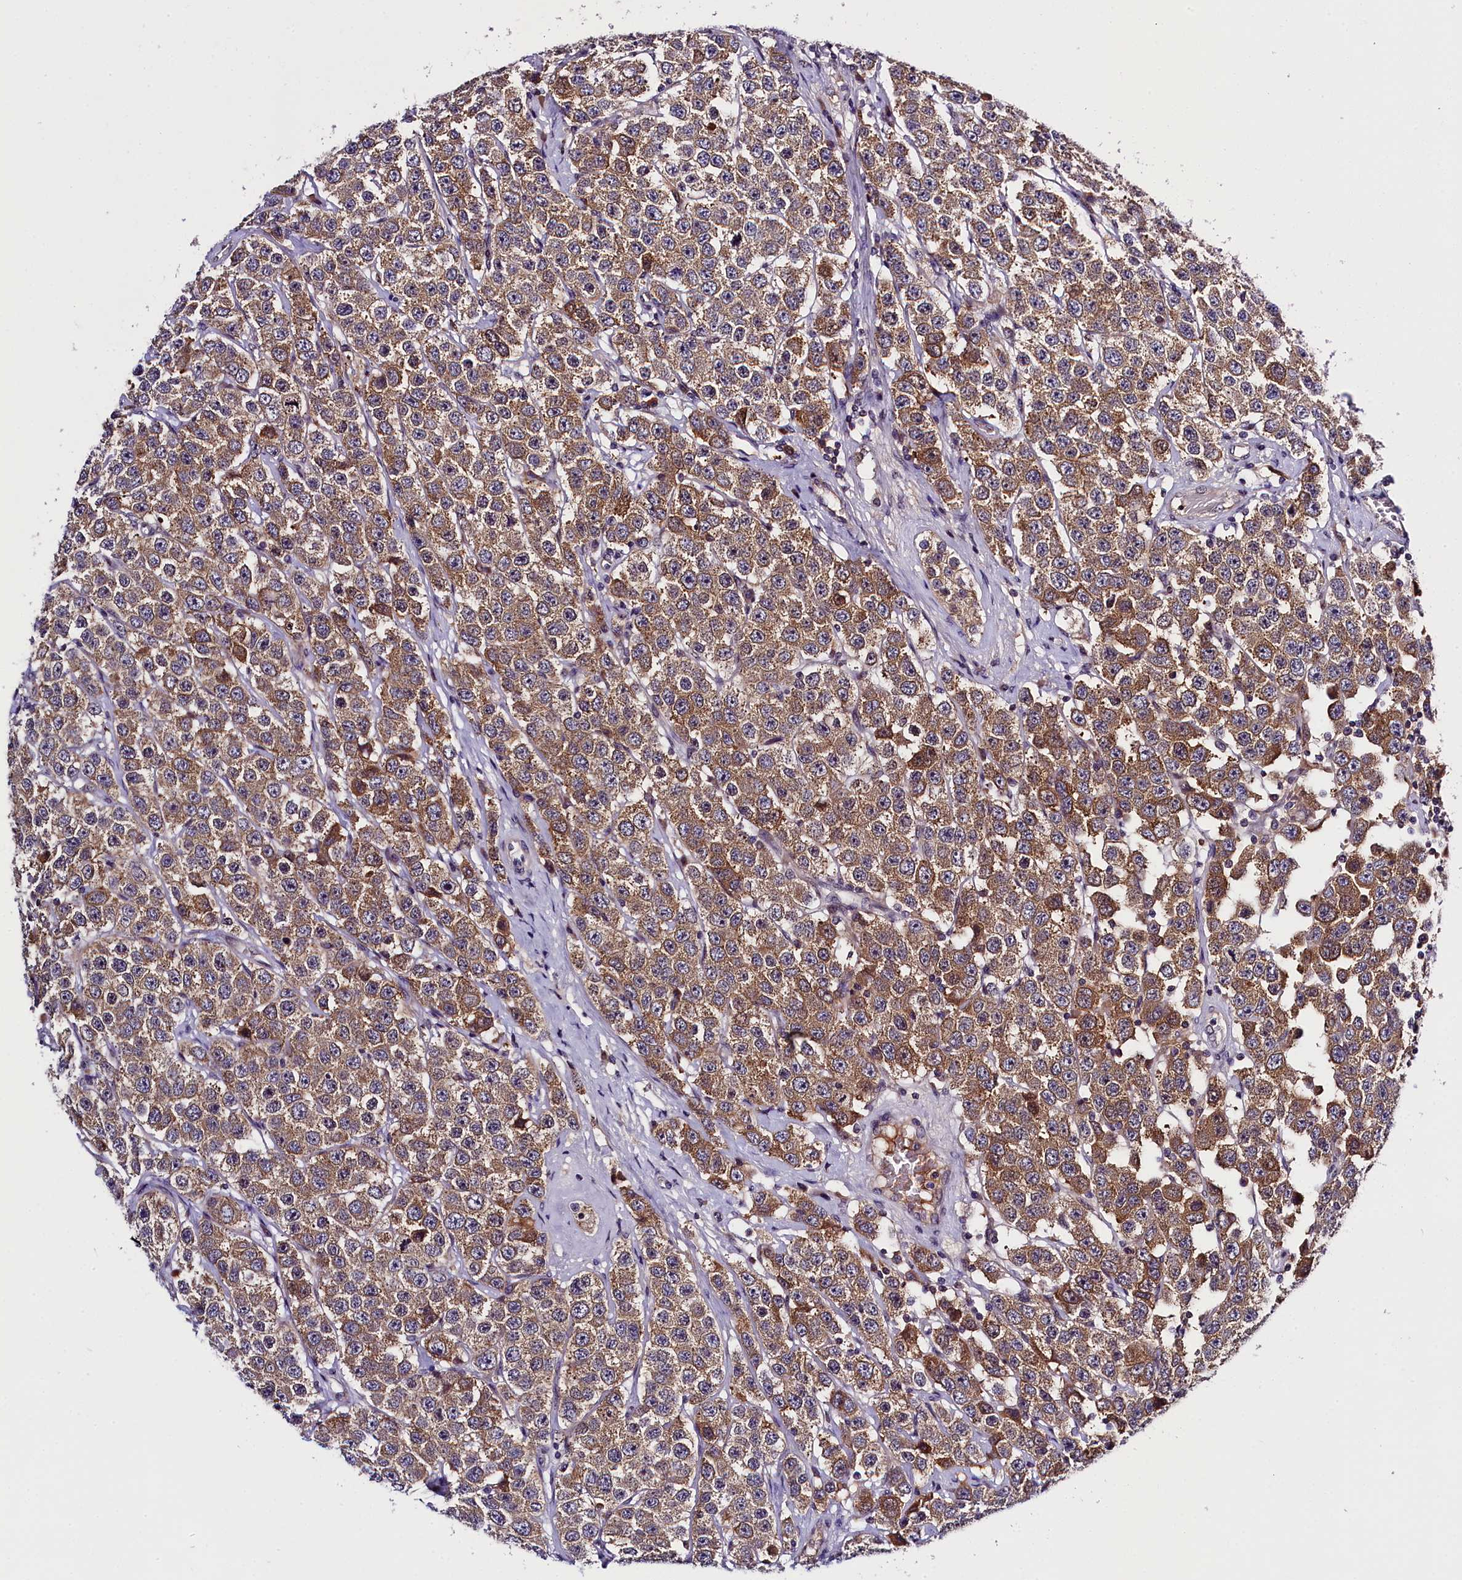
{"staining": {"intensity": "moderate", "quantity": ">75%", "location": "cytoplasmic/membranous"}, "tissue": "testis cancer", "cell_type": "Tumor cells", "image_type": "cancer", "snomed": [{"axis": "morphology", "description": "Seminoma, NOS"}, {"axis": "topography", "description": "Testis"}], "caption": "High-power microscopy captured an immunohistochemistry histopathology image of testis cancer (seminoma), revealing moderate cytoplasmic/membranous expression in approximately >75% of tumor cells. (DAB IHC, brown staining for protein, blue staining for nuclei).", "gene": "ENKD1", "patient": {"sex": "male", "age": 28}}